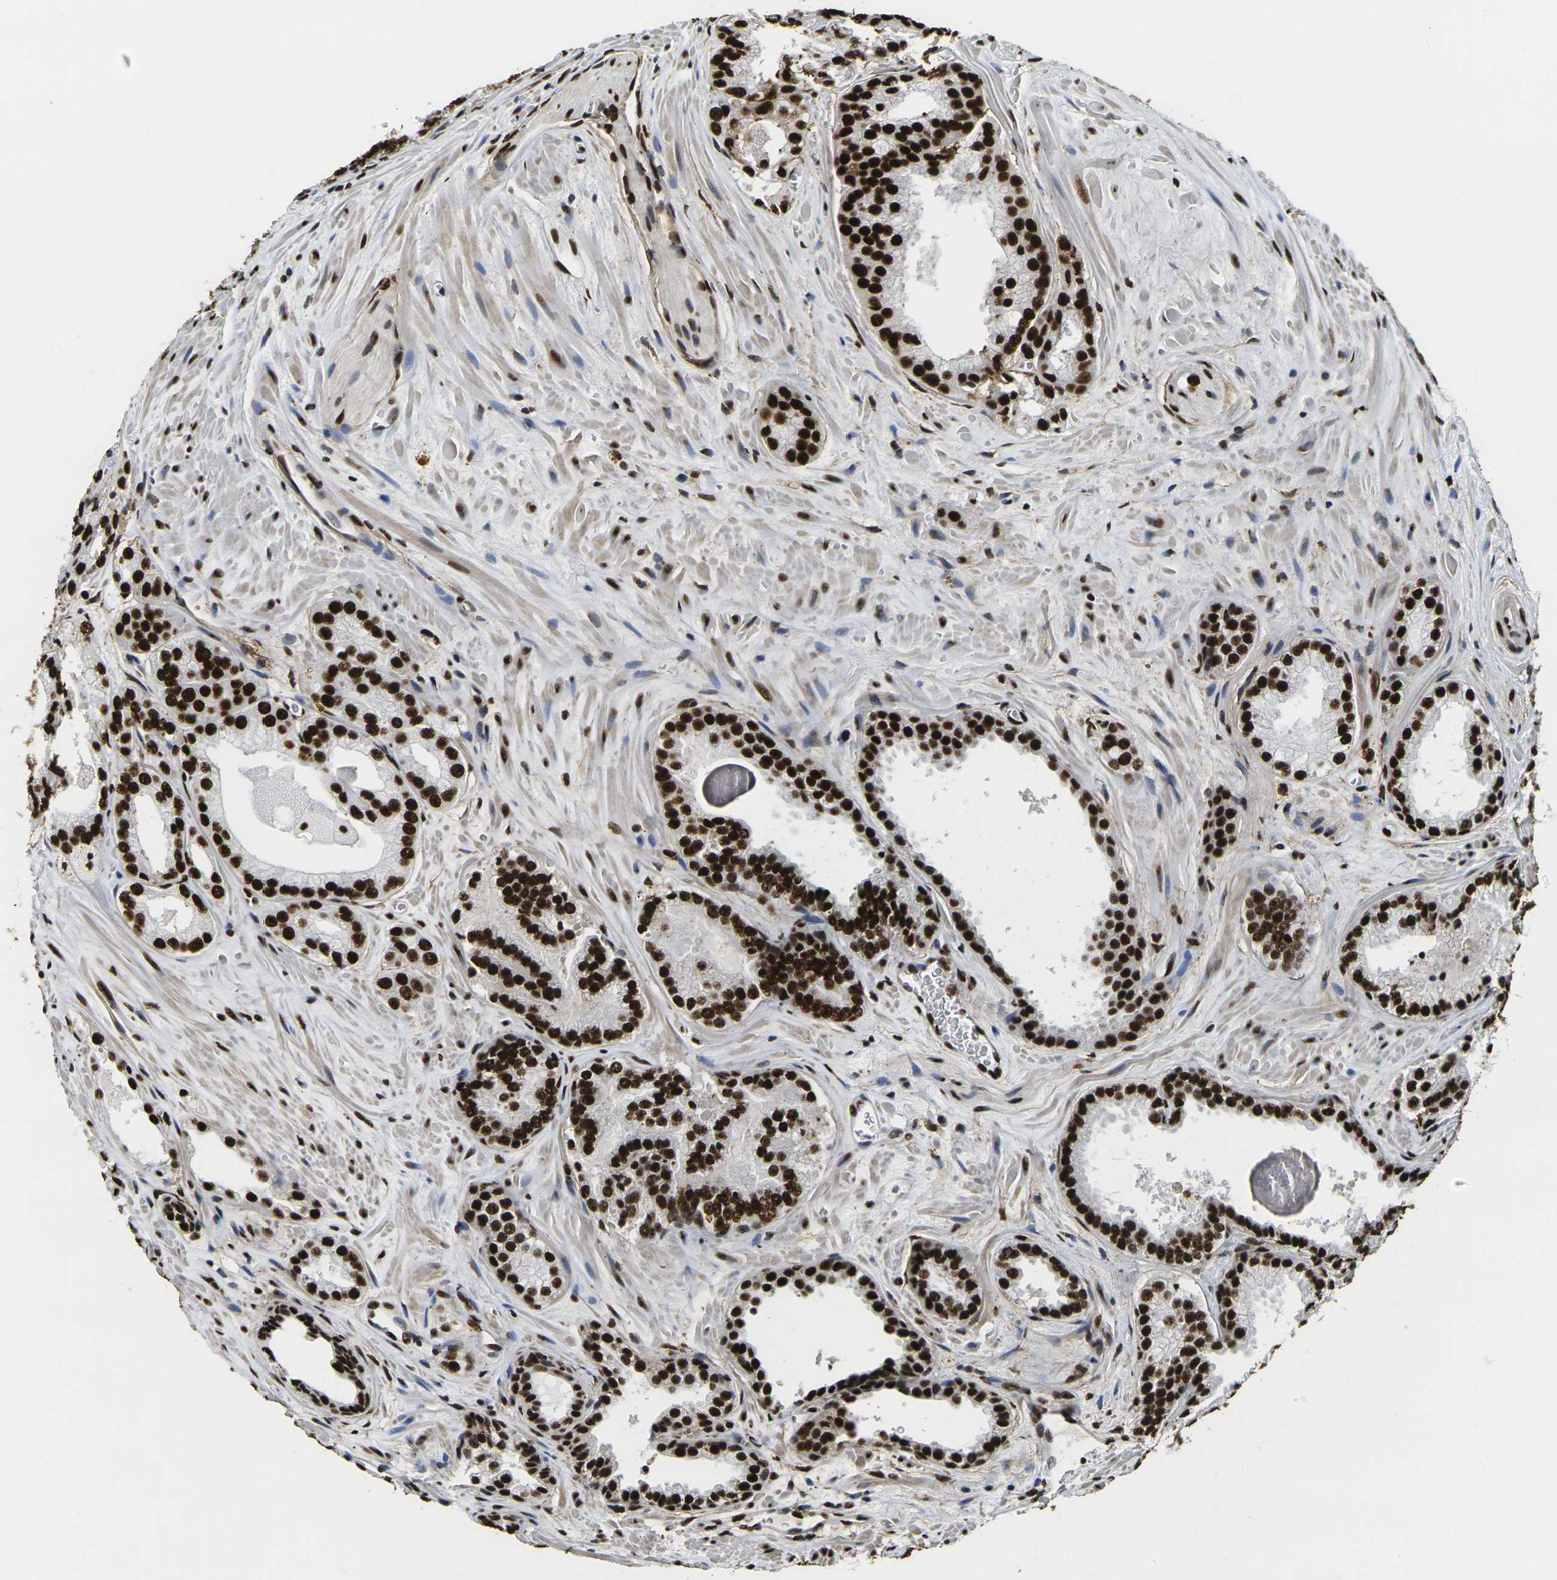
{"staining": {"intensity": "strong", "quantity": ">75%", "location": "nuclear"}, "tissue": "prostate cancer", "cell_type": "Tumor cells", "image_type": "cancer", "snomed": [{"axis": "morphology", "description": "Adenocarcinoma, Low grade"}, {"axis": "topography", "description": "Prostate"}], "caption": "A high amount of strong nuclear positivity is identified in about >75% of tumor cells in prostate cancer (adenocarcinoma (low-grade)) tissue.", "gene": "SMARCC1", "patient": {"sex": "male", "age": 60}}